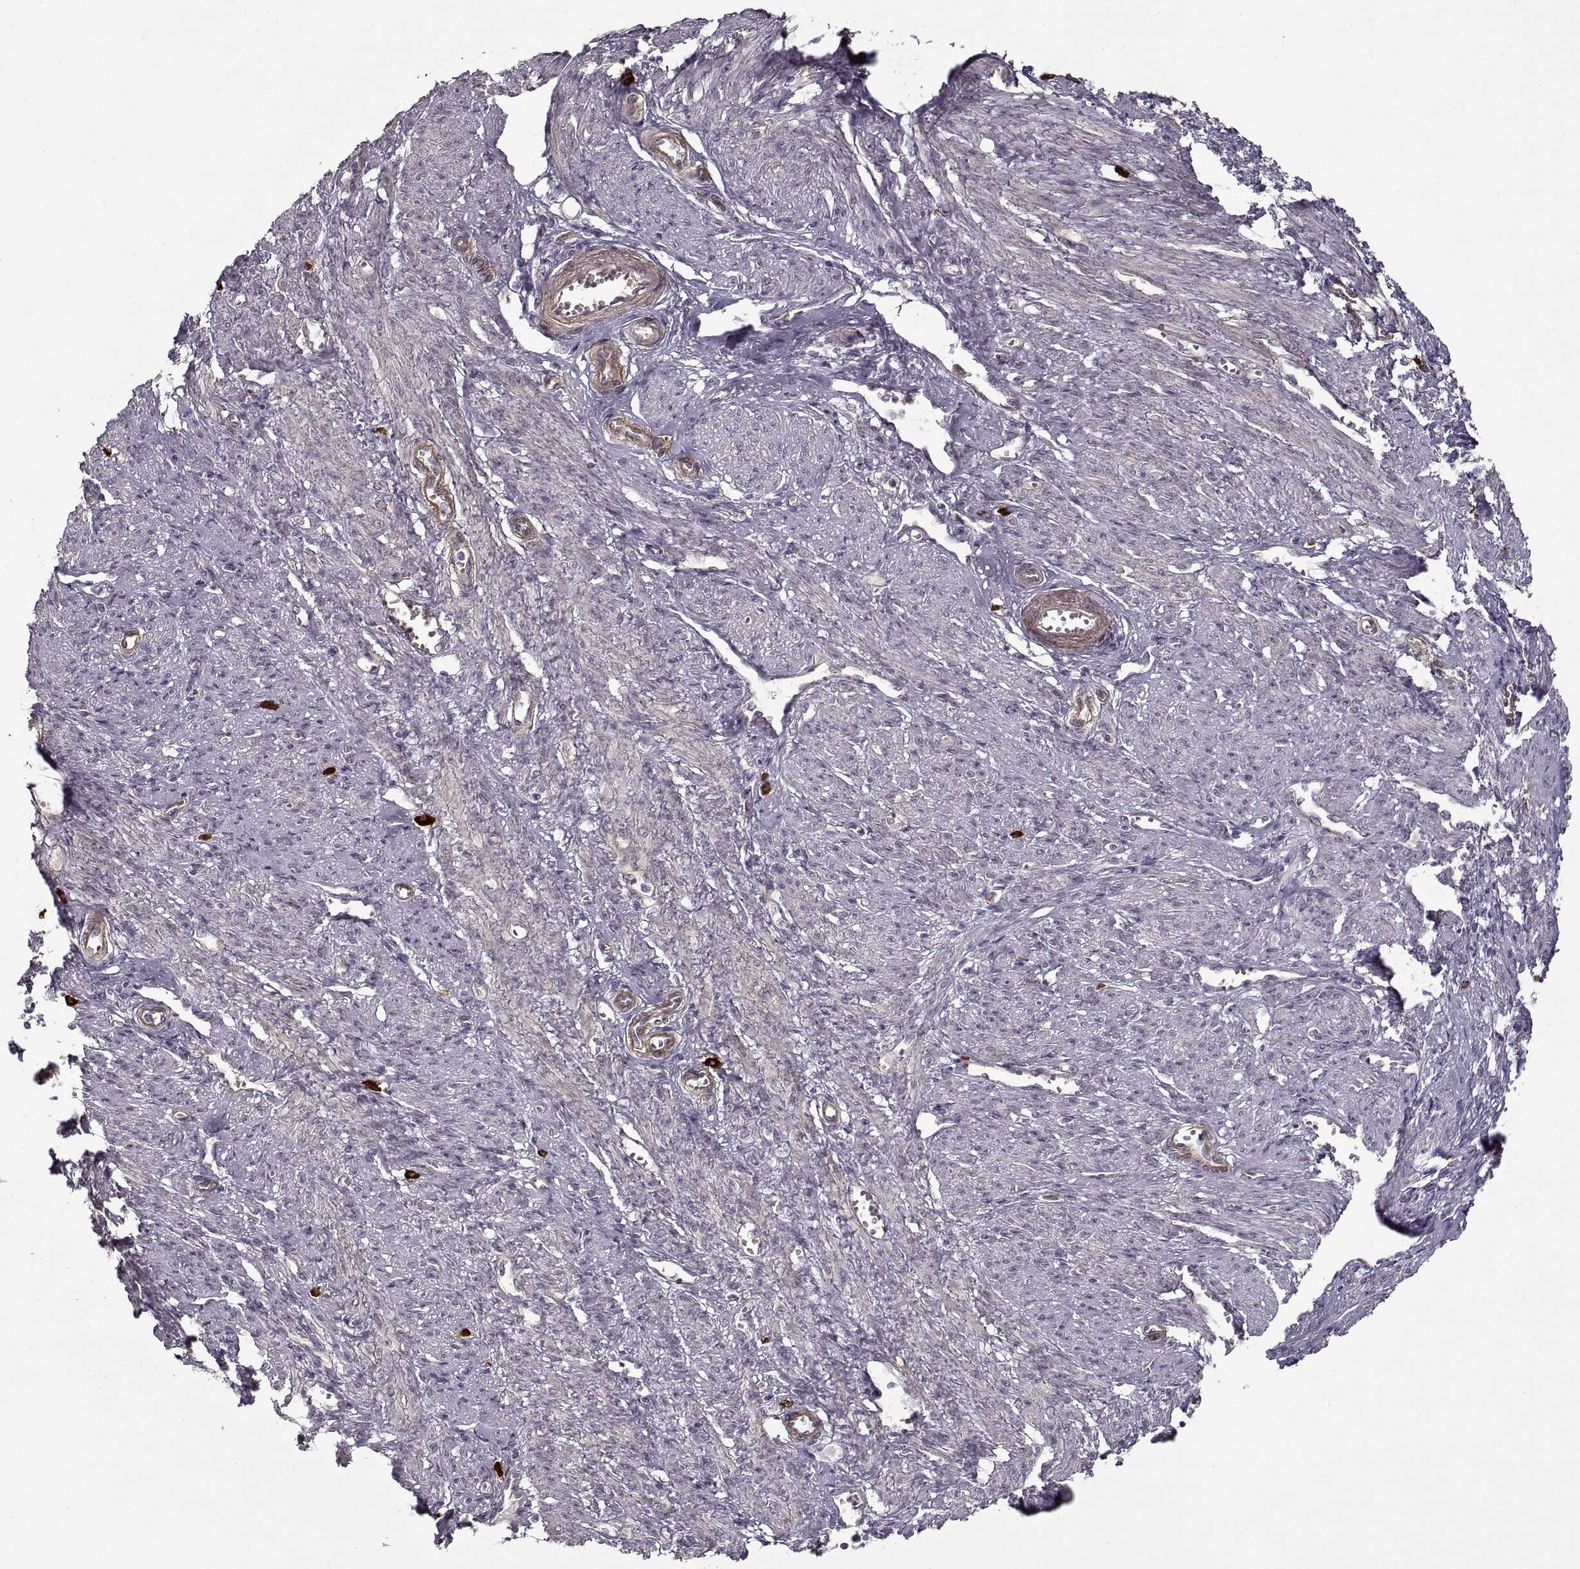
{"staining": {"intensity": "negative", "quantity": "none", "location": "none"}, "tissue": "endometrial cancer", "cell_type": "Tumor cells", "image_type": "cancer", "snomed": [{"axis": "morphology", "description": "Adenocarcinoma, NOS"}, {"axis": "topography", "description": "Endometrium"}], "caption": "Immunohistochemistry (IHC) of endometrial cancer (adenocarcinoma) demonstrates no expression in tumor cells. (Immunohistochemistry, brightfield microscopy, high magnification).", "gene": "LAMB2", "patient": {"sex": "female", "age": 86}}